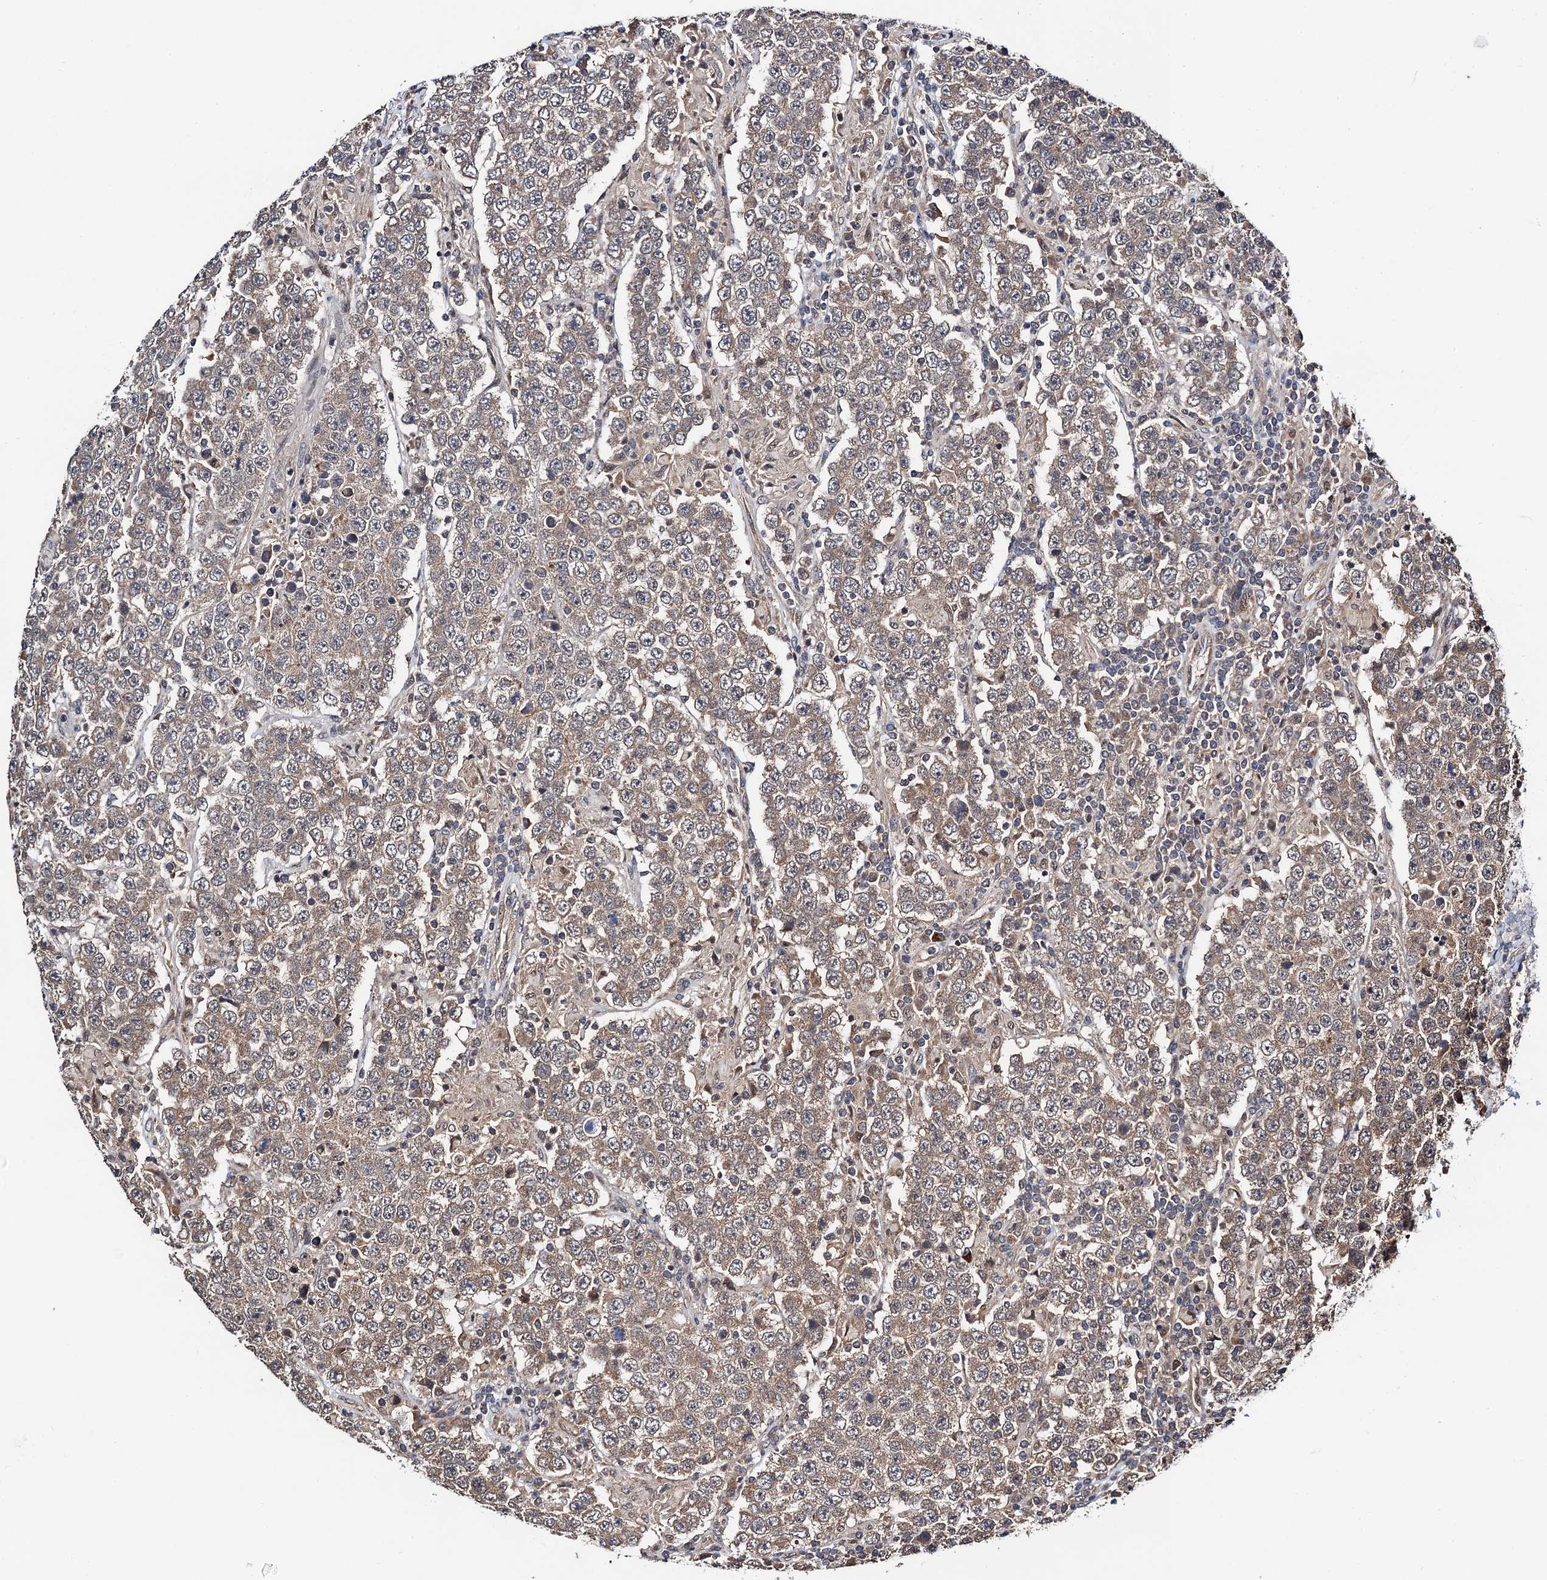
{"staining": {"intensity": "moderate", "quantity": ">75%", "location": "cytoplasmic/membranous"}, "tissue": "testis cancer", "cell_type": "Tumor cells", "image_type": "cancer", "snomed": [{"axis": "morphology", "description": "Normal tissue, NOS"}, {"axis": "morphology", "description": "Urothelial carcinoma, High grade"}, {"axis": "morphology", "description": "Seminoma, NOS"}, {"axis": "morphology", "description": "Carcinoma, Embryonal, NOS"}, {"axis": "topography", "description": "Urinary bladder"}, {"axis": "topography", "description": "Testis"}], "caption": "A high-resolution micrograph shows IHC staining of testis cancer, which demonstrates moderate cytoplasmic/membranous expression in approximately >75% of tumor cells.", "gene": "NAA16", "patient": {"sex": "male", "age": 41}}